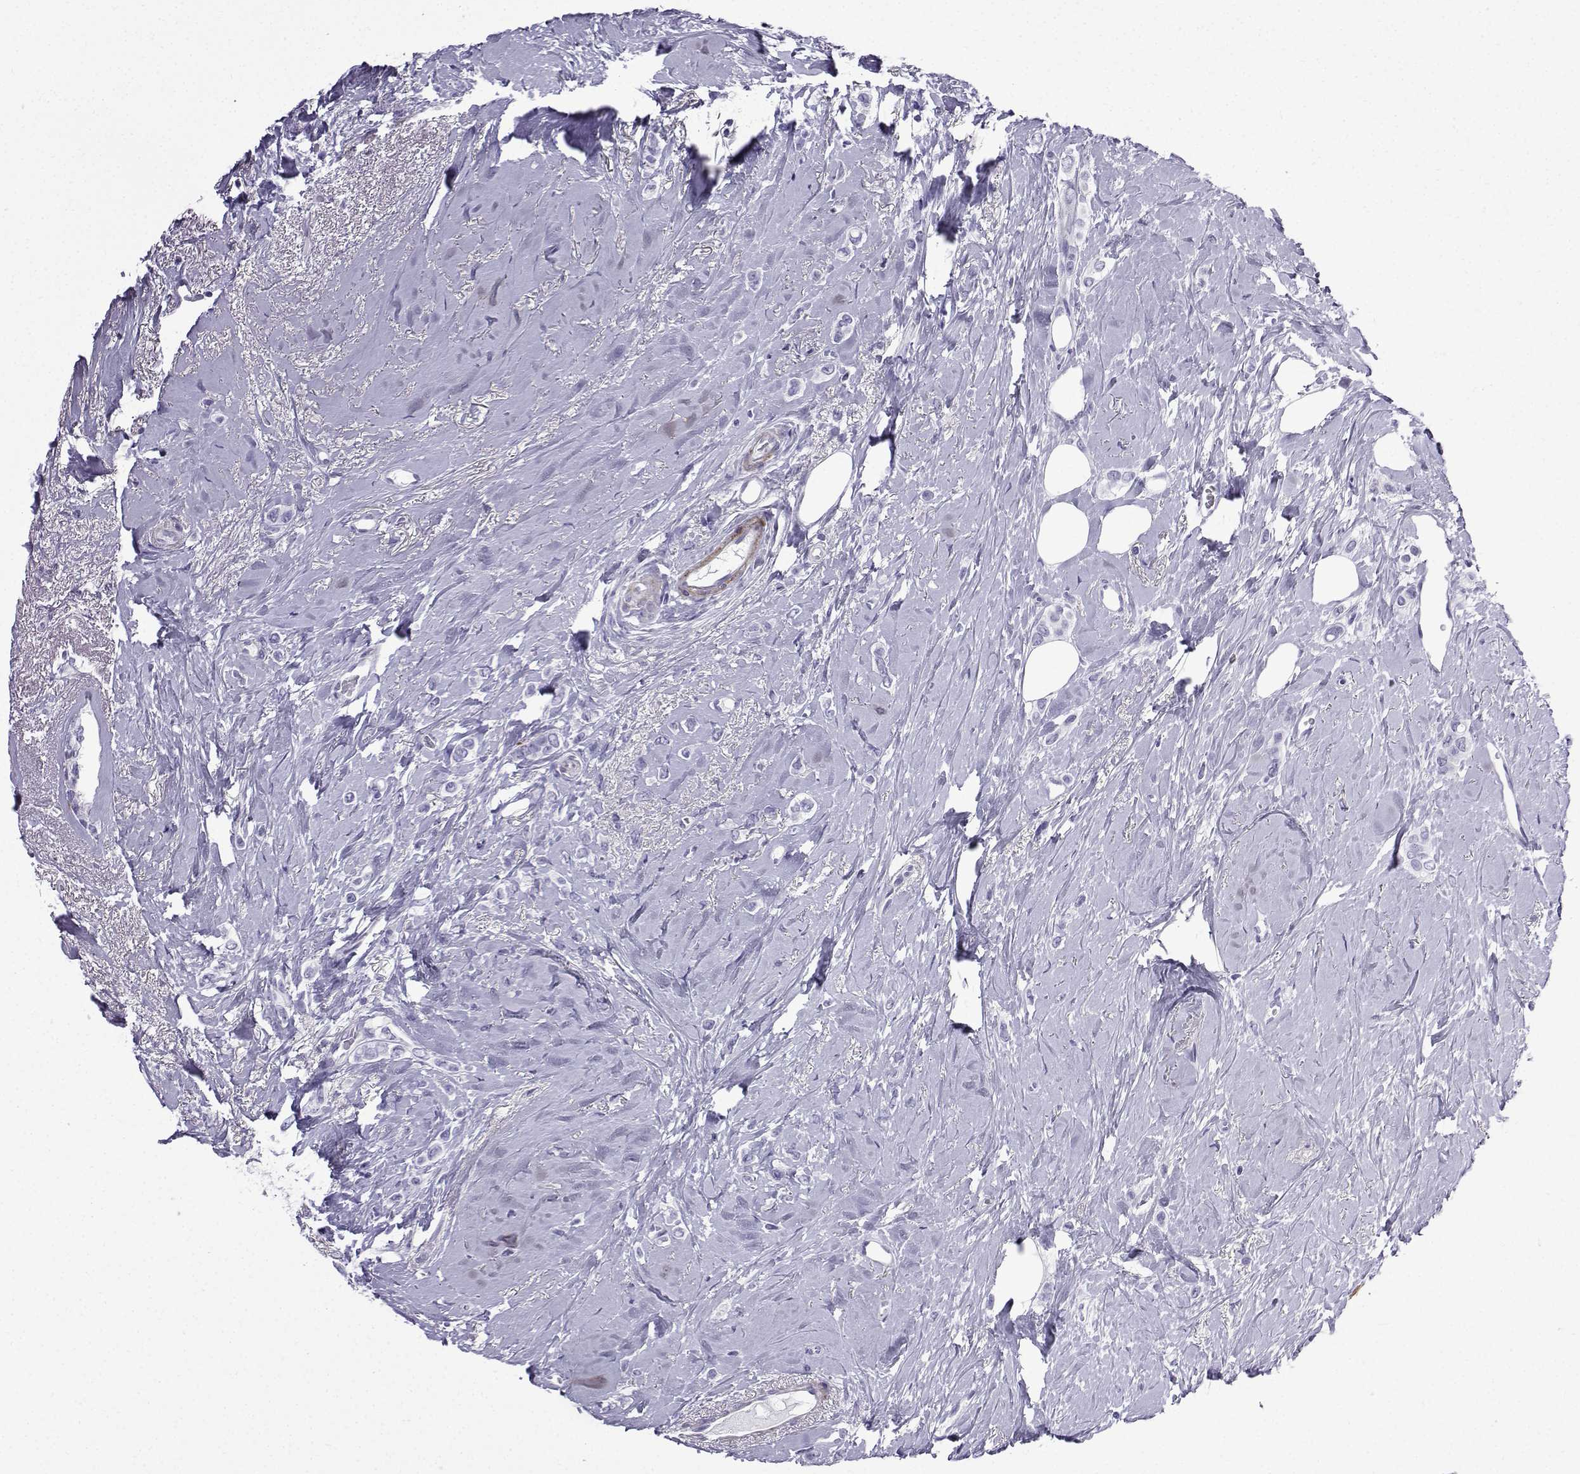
{"staining": {"intensity": "negative", "quantity": "none", "location": "none"}, "tissue": "breast cancer", "cell_type": "Tumor cells", "image_type": "cancer", "snomed": [{"axis": "morphology", "description": "Lobular carcinoma"}, {"axis": "topography", "description": "Breast"}], "caption": "Image shows no protein positivity in tumor cells of breast lobular carcinoma tissue.", "gene": "KCNF1", "patient": {"sex": "female", "age": 66}}